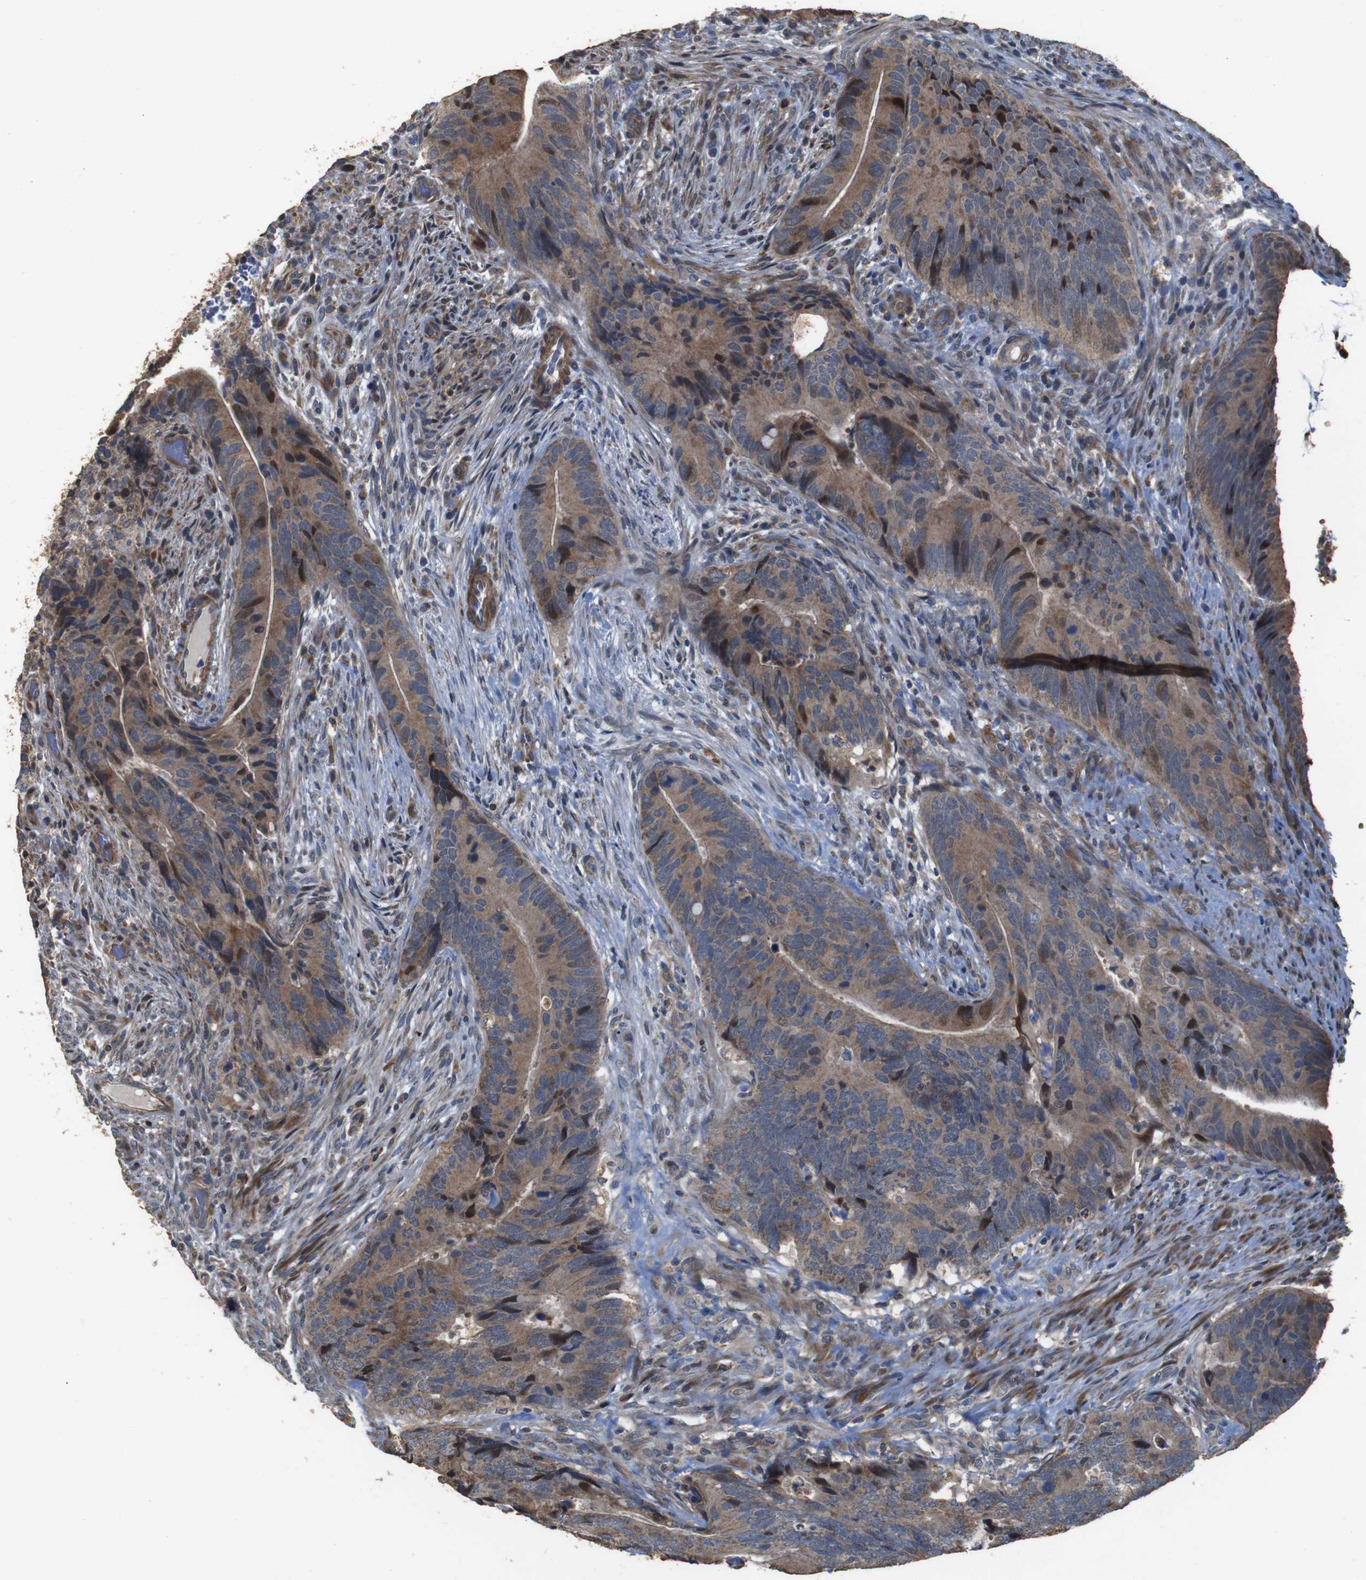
{"staining": {"intensity": "moderate", "quantity": "25%-75%", "location": "cytoplasmic/membranous,nuclear"}, "tissue": "colorectal cancer", "cell_type": "Tumor cells", "image_type": "cancer", "snomed": [{"axis": "morphology", "description": "Normal tissue, NOS"}, {"axis": "morphology", "description": "Adenocarcinoma, NOS"}, {"axis": "topography", "description": "Colon"}], "caption": "This is a histology image of immunohistochemistry (IHC) staining of colorectal adenocarcinoma, which shows moderate staining in the cytoplasmic/membranous and nuclear of tumor cells.", "gene": "SNN", "patient": {"sex": "male", "age": 56}}